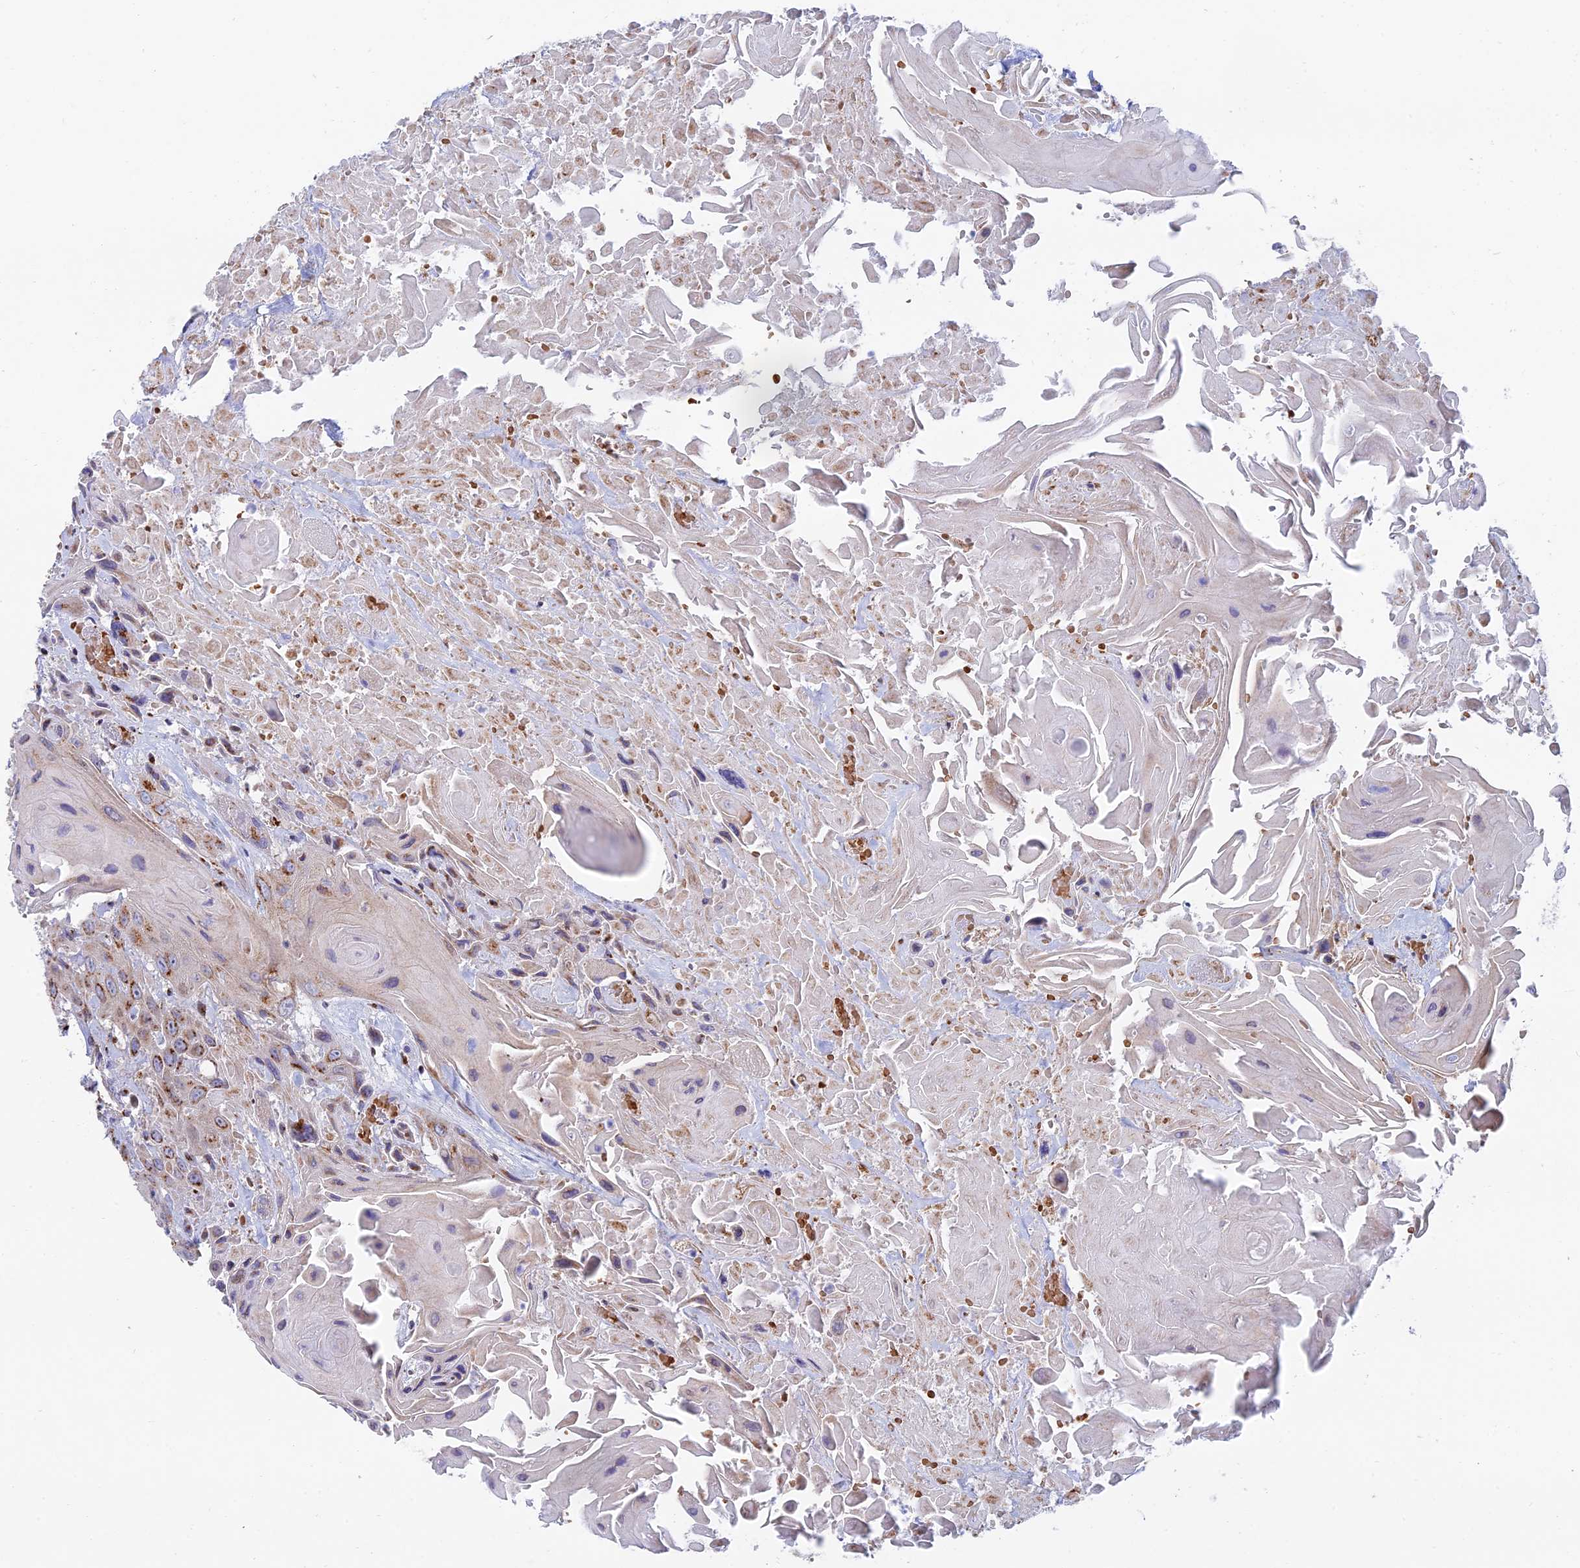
{"staining": {"intensity": "moderate", "quantity": "25%-75%", "location": "cytoplasmic/membranous"}, "tissue": "head and neck cancer", "cell_type": "Tumor cells", "image_type": "cancer", "snomed": [{"axis": "morphology", "description": "Squamous cell carcinoma, NOS"}, {"axis": "topography", "description": "Head-Neck"}], "caption": "Protein staining of squamous cell carcinoma (head and neck) tissue exhibits moderate cytoplasmic/membranous staining in about 25%-75% of tumor cells.", "gene": "HS2ST1", "patient": {"sex": "male", "age": 81}}